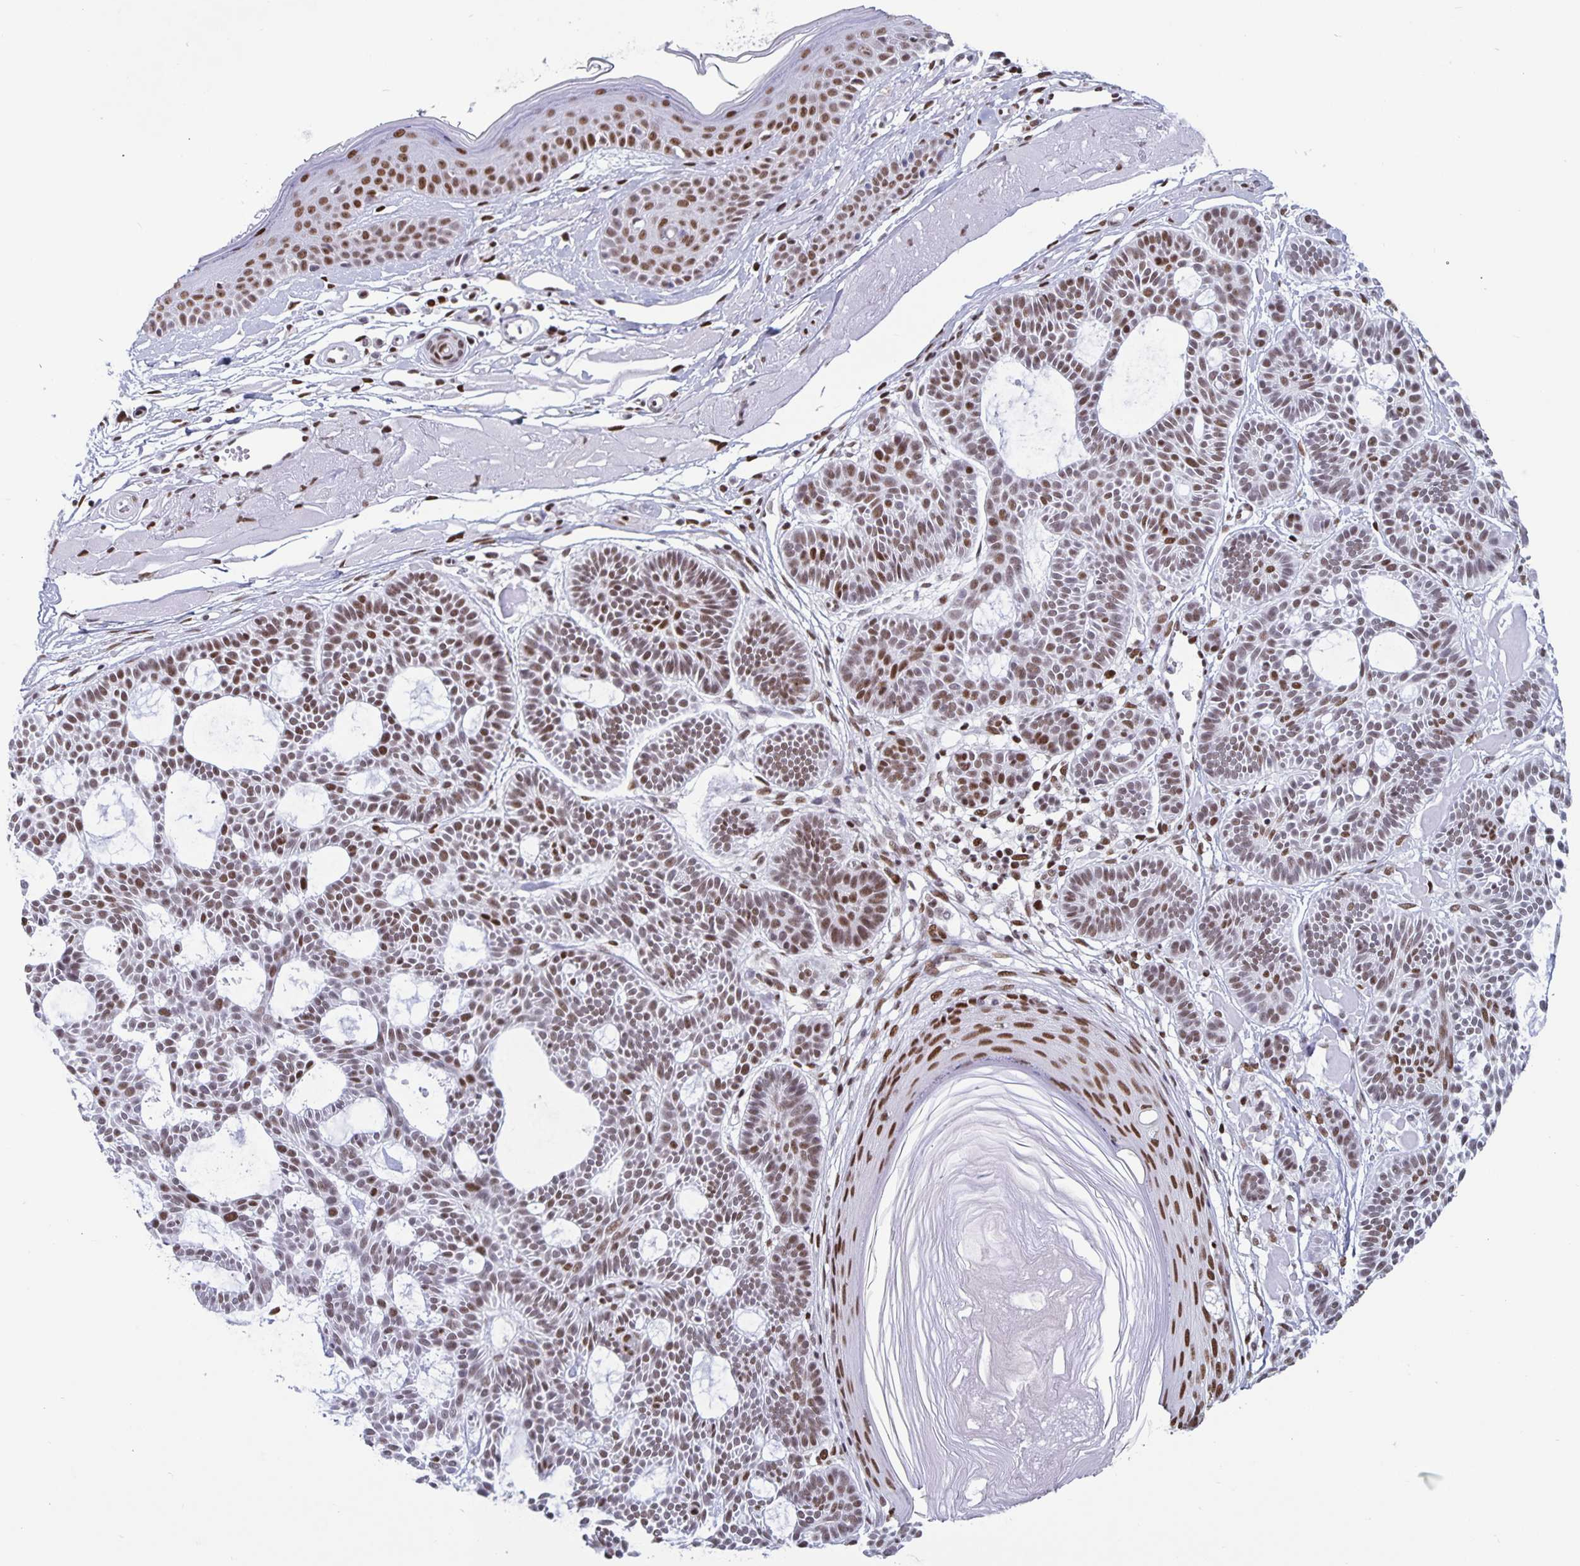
{"staining": {"intensity": "moderate", "quantity": ">75%", "location": "nuclear"}, "tissue": "skin cancer", "cell_type": "Tumor cells", "image_type": "cancer", "snomed": [{"axis": "morphology", "description": "Basal cell carcinoma"}, {"axis": "topography", "description": "Skin"}], "caption": "Immunohistochemistry of skin cancer displays medium levels of moderate nuclear positivity in approximately >75% of tumor cells.", "gene": "JUND", "patient": {"sex": "male", "age": 85}}